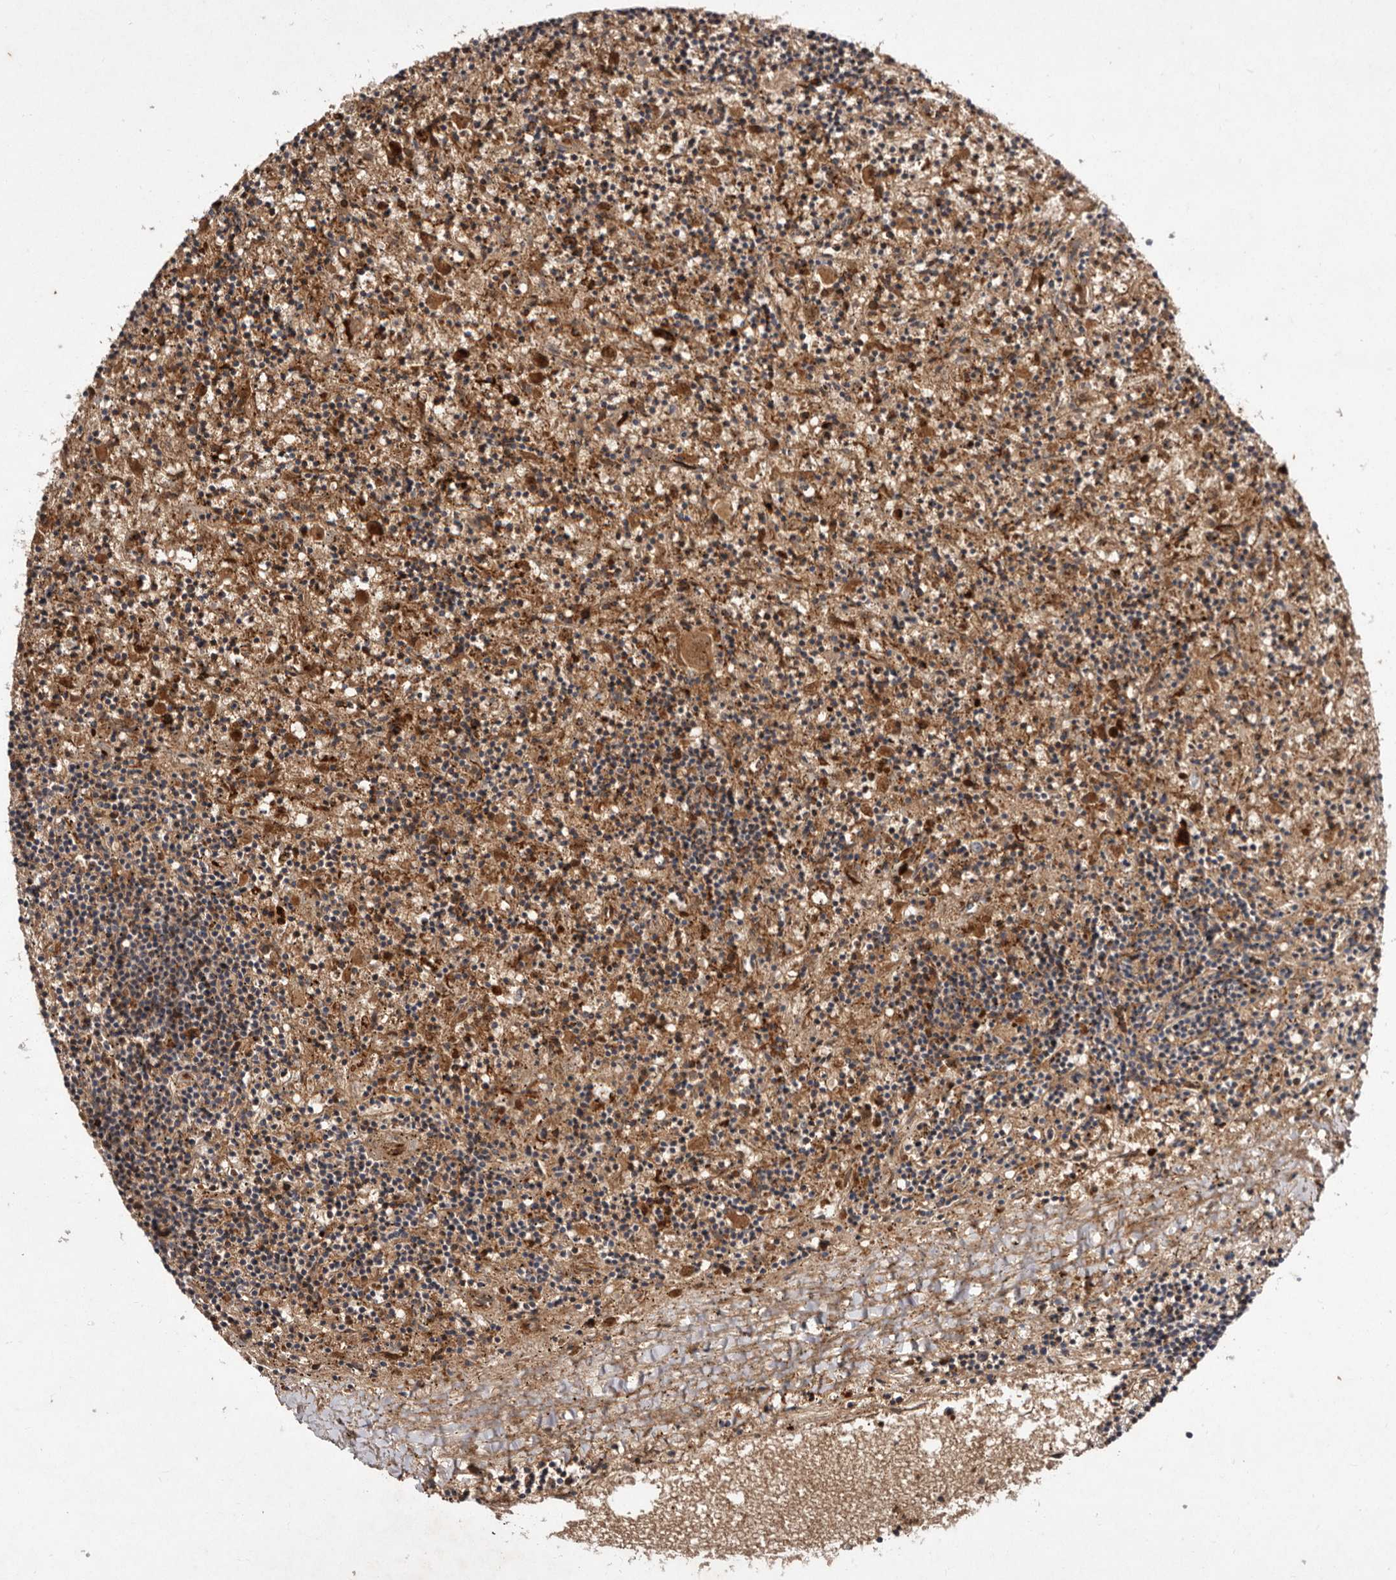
{"staining": {"intensity": "weak", "quantity": "25%-75%", "location": "cytoplasmic/membranous"}, "tissue": "lymphoma", "cell_type": "Tumor cells", "image_type": "cancer", "snomed": [{"axis": "morphology", "description": "Malignant lymphoma, non-Hodgkin's type, Low grade"}, {"axis": "topography", "description": "Spleen"}], "caption": "A high-resolution image shows IHC staining of malignant lymphoma, non-Hodgkin's type (low-grade), which demonstrates weak cytoplasmic/membranous positivity in about 25%-75% of tumor cells. (DAB IHC with brightfield microscopy, high magnification).", "gene": "FLAD1", "patient": {"sex": "male", "age": 76}}